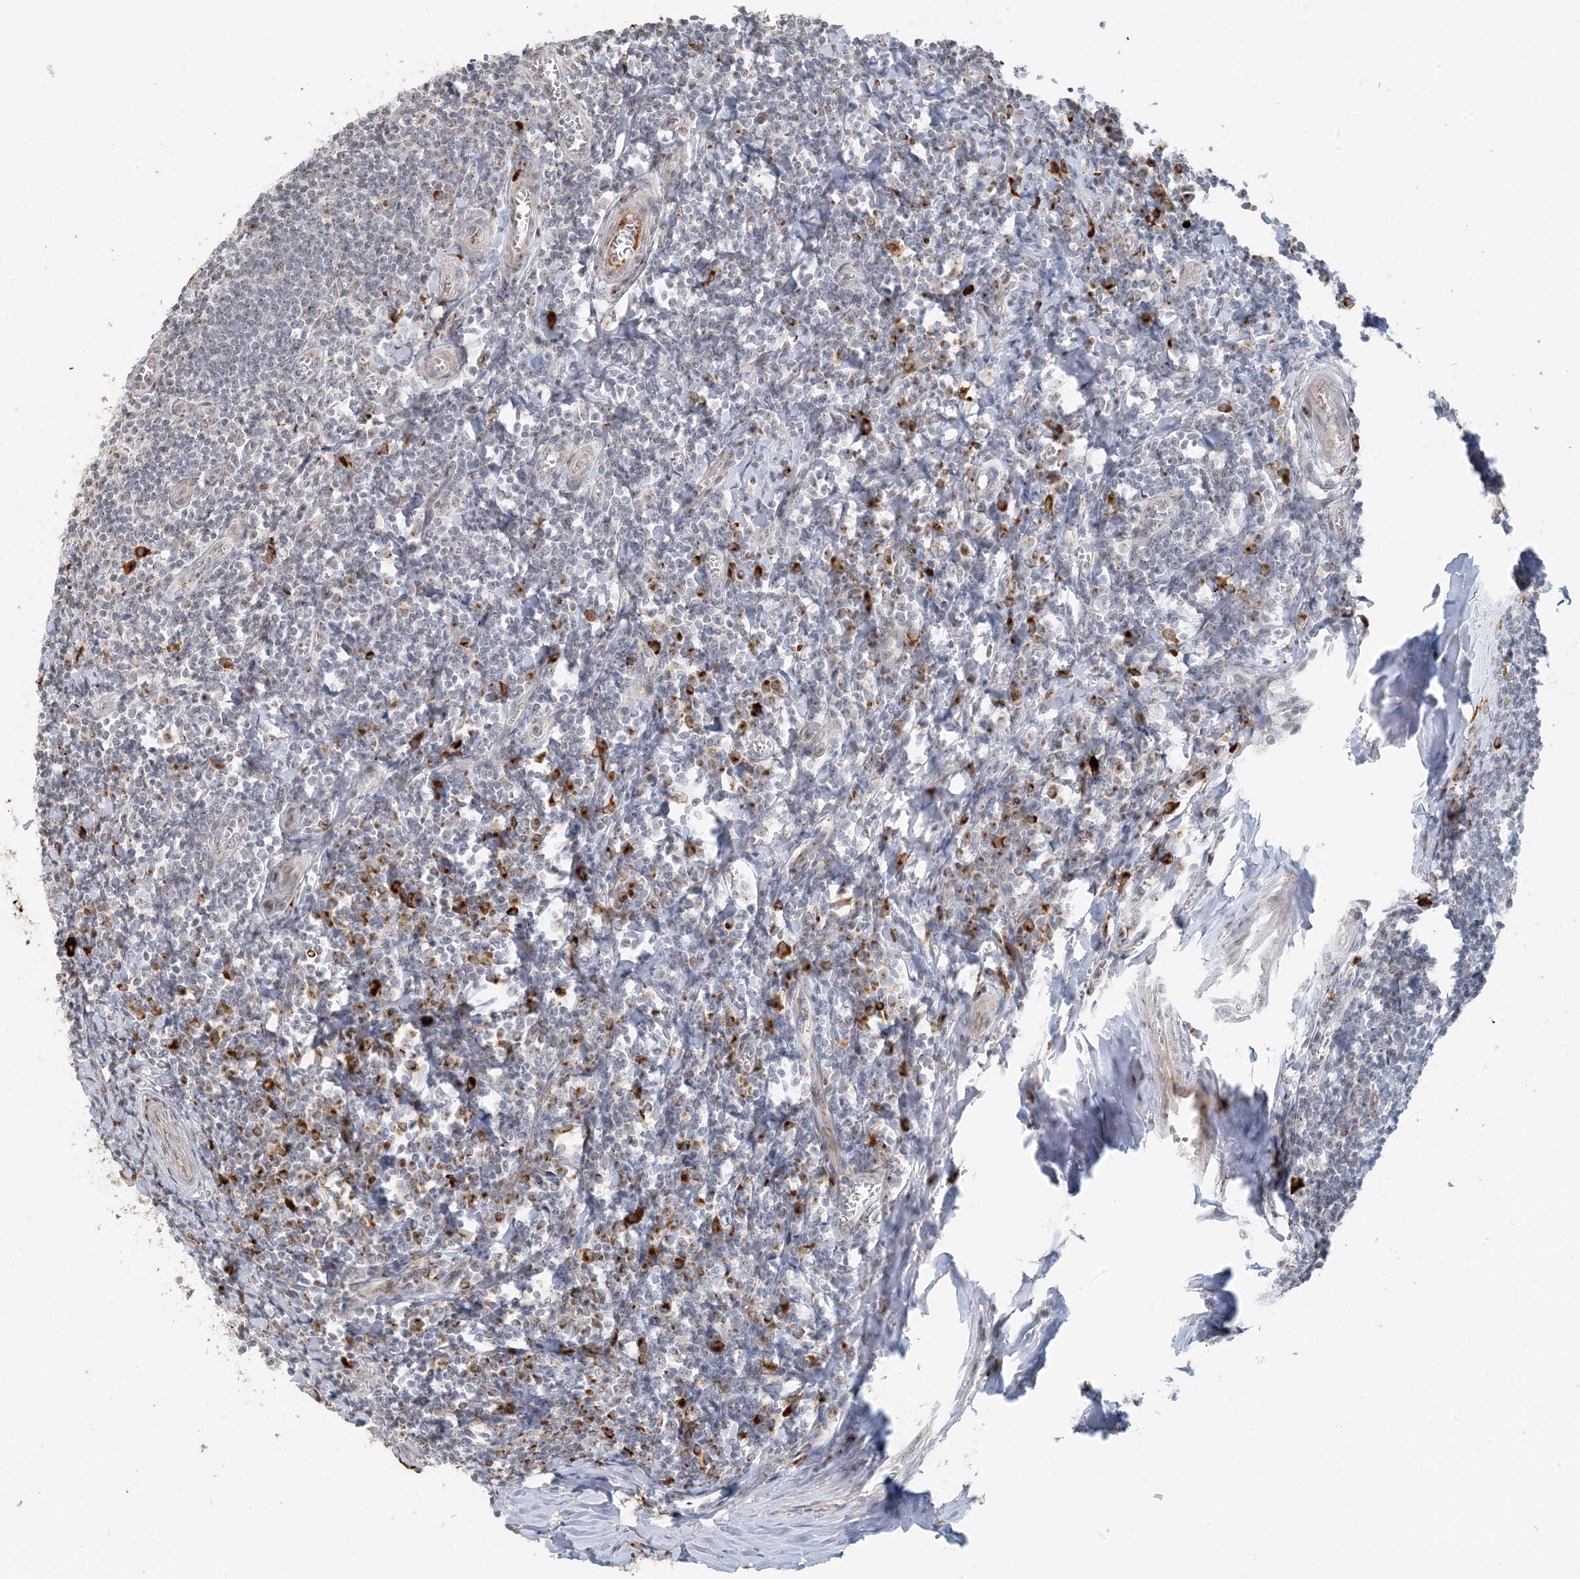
{"staining": {"intensity": "strong", "quantity": "<25%", "location": "cytoplasmic/membranous"}, "tissue": "tonsil", "cell_type": "Germinal center cells", "image_type": "normal", "snomed": [{"axis": "morphology", "description": "Normal tissue, NOS"}, {"axis": "topography", "description": "Tonsil"}], "caption": "Immunohistochemistry of benign tonsil reveals medium levels of strong cytoplasmic/membranous expression in about <25% of germinal center cells.", "gene": "ZCCHC4", "patient": {"sex": "male", "age": 27}}